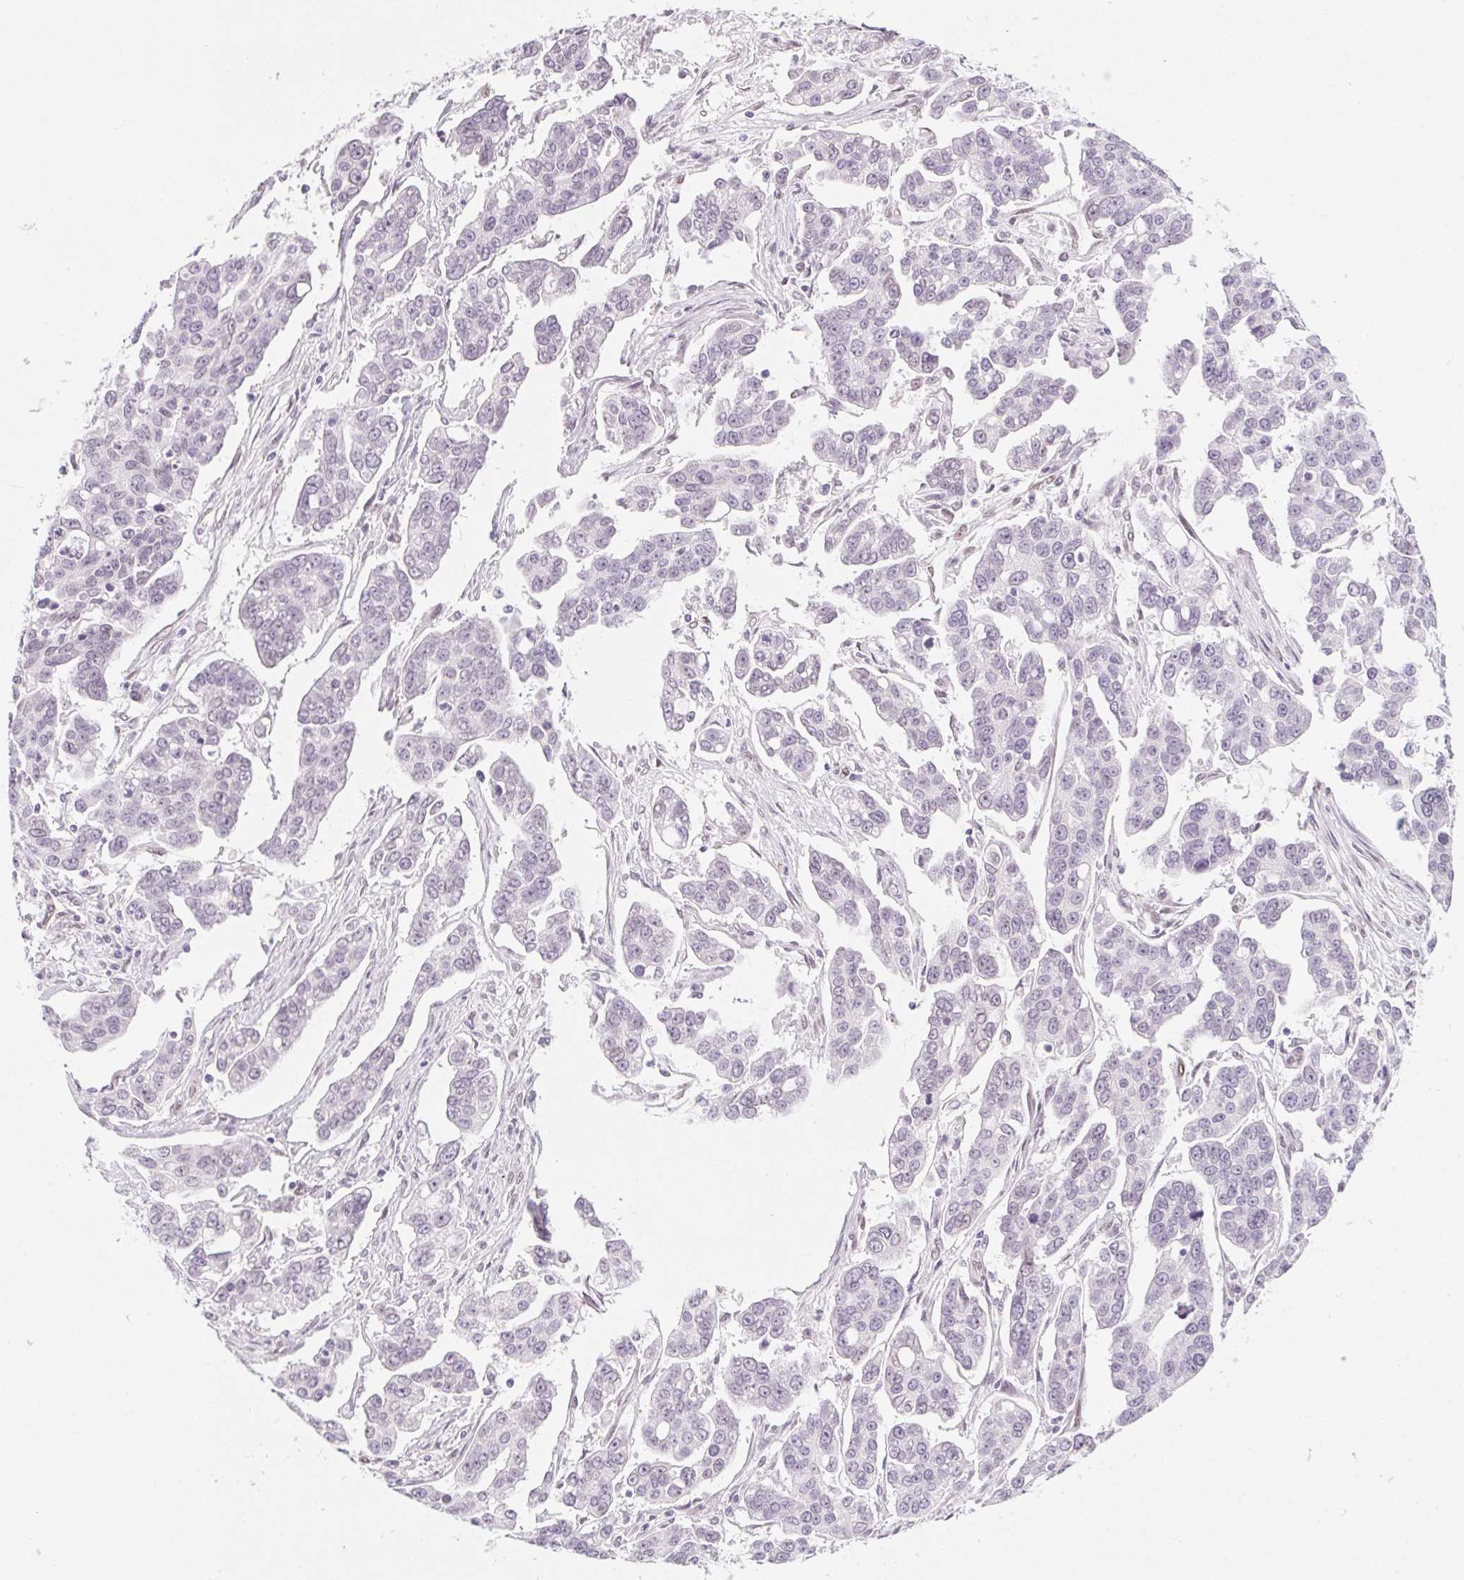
{"staining": {"intensity": "negative", "quantity": "none", "location": "none"}, "tissue": "ovarian cancer", "cell_type": "Tumor cells", "image_type": "cancer", "snomed": [{"axis": "morphology", "description": "Carcinoma, endometroid"}, {"axis": "topography", "description": "Ovary"}], "caption": "This is an IHC histopathology image of human ovarian cancer. There is no positivity in tumor cells.", "gene": "KCNQ2", "patient": {"sex": "female", "age": 78}}